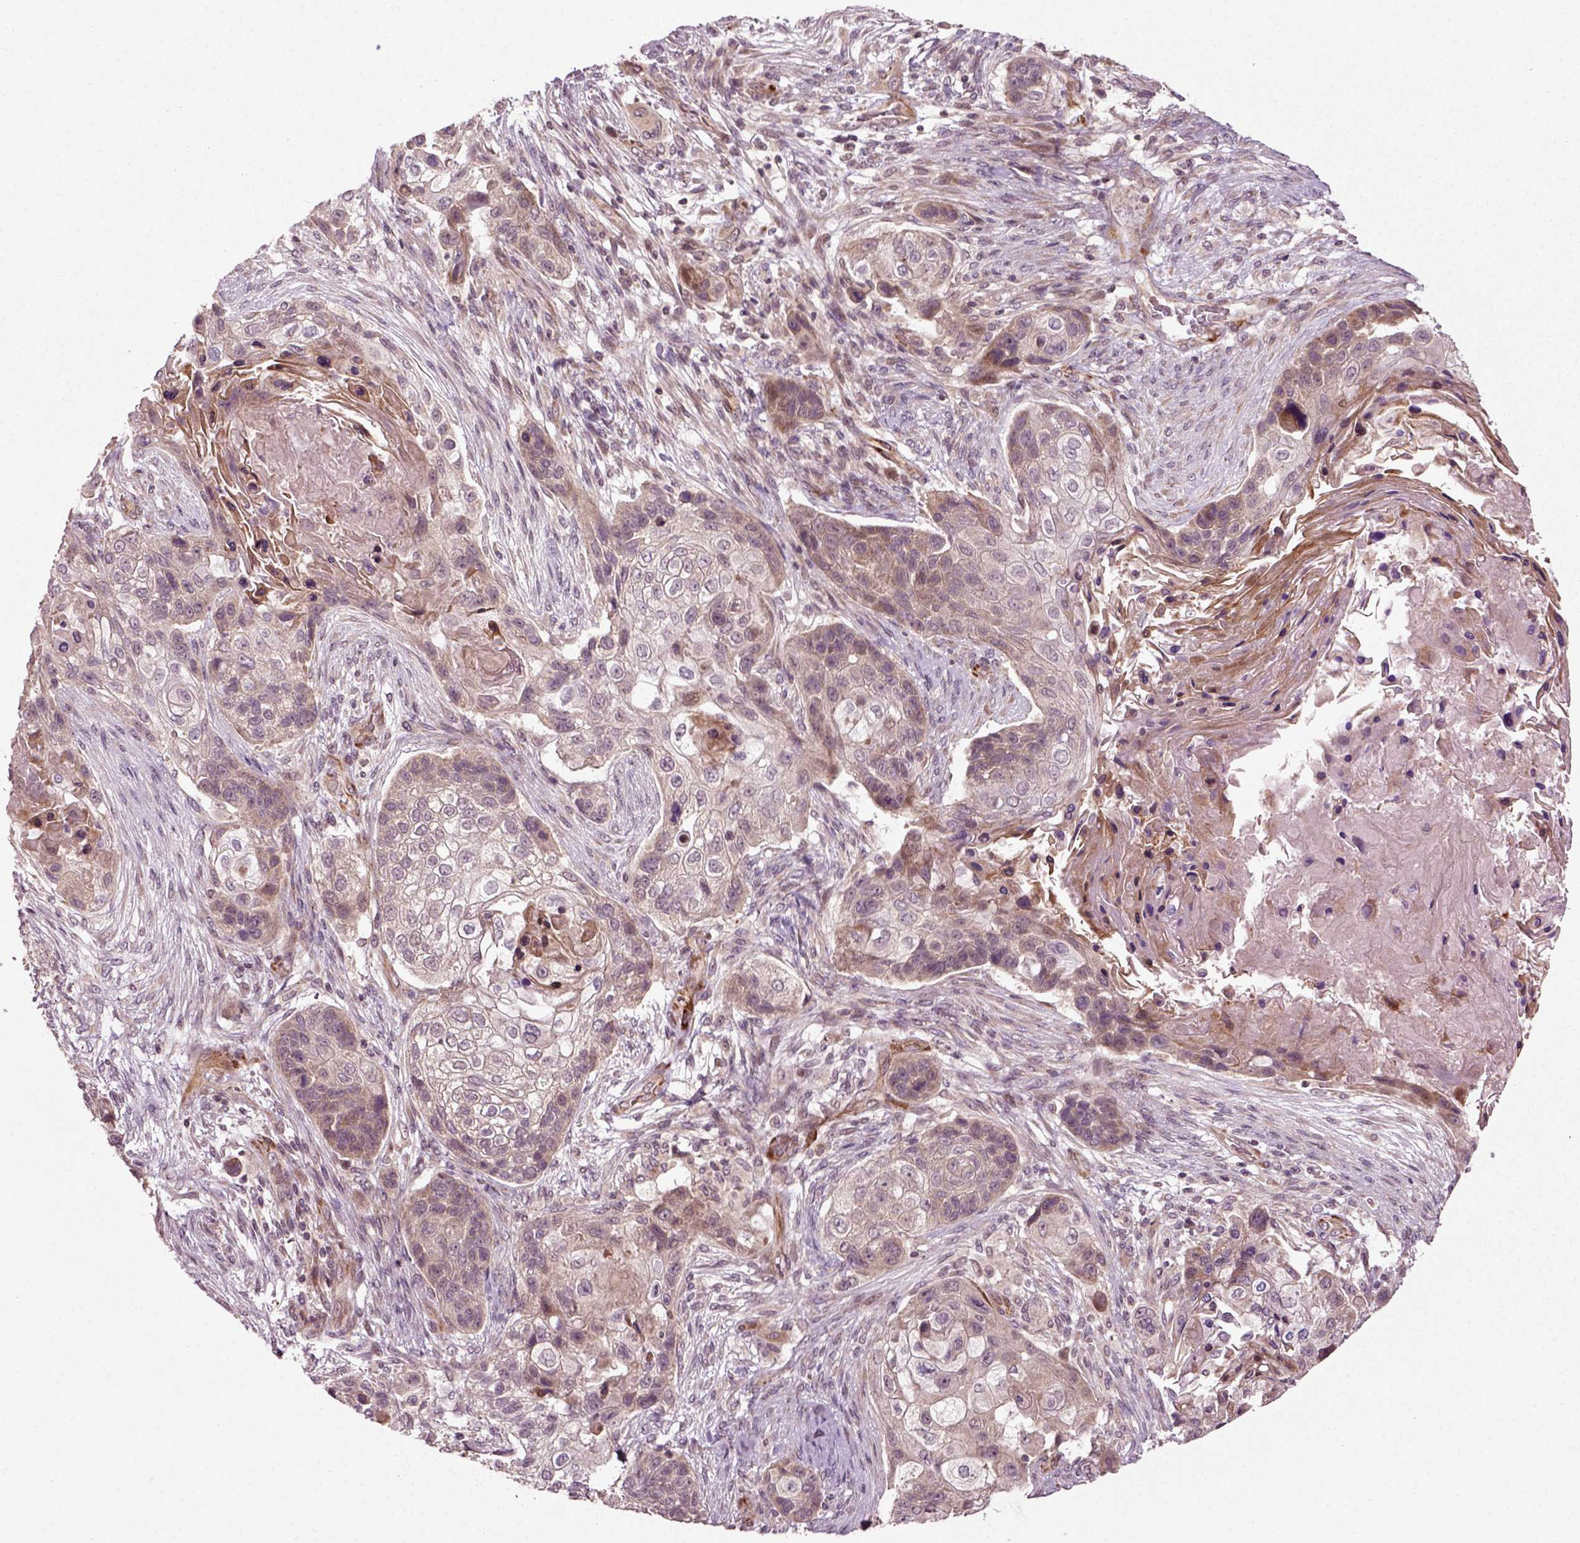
{"staining": {"intensity": "weak", "quantity": "<25%", "location": "cytoplasmic/membranous"}, "tissue": "lung cancer", "cell_type": "Tumor cells", "image_type": "cancer", "snomed": [{"axis": "morphology", "description": "Squamous cell carcinoma, NOS"}, {"axis": "topography", "description": "Lung"}], "caption": "Tumor cells show no significant protein expression in lung squamous cell carcinoma.", "gene": "PLCD3", "patient": {"sex": "male", "age": 69}}